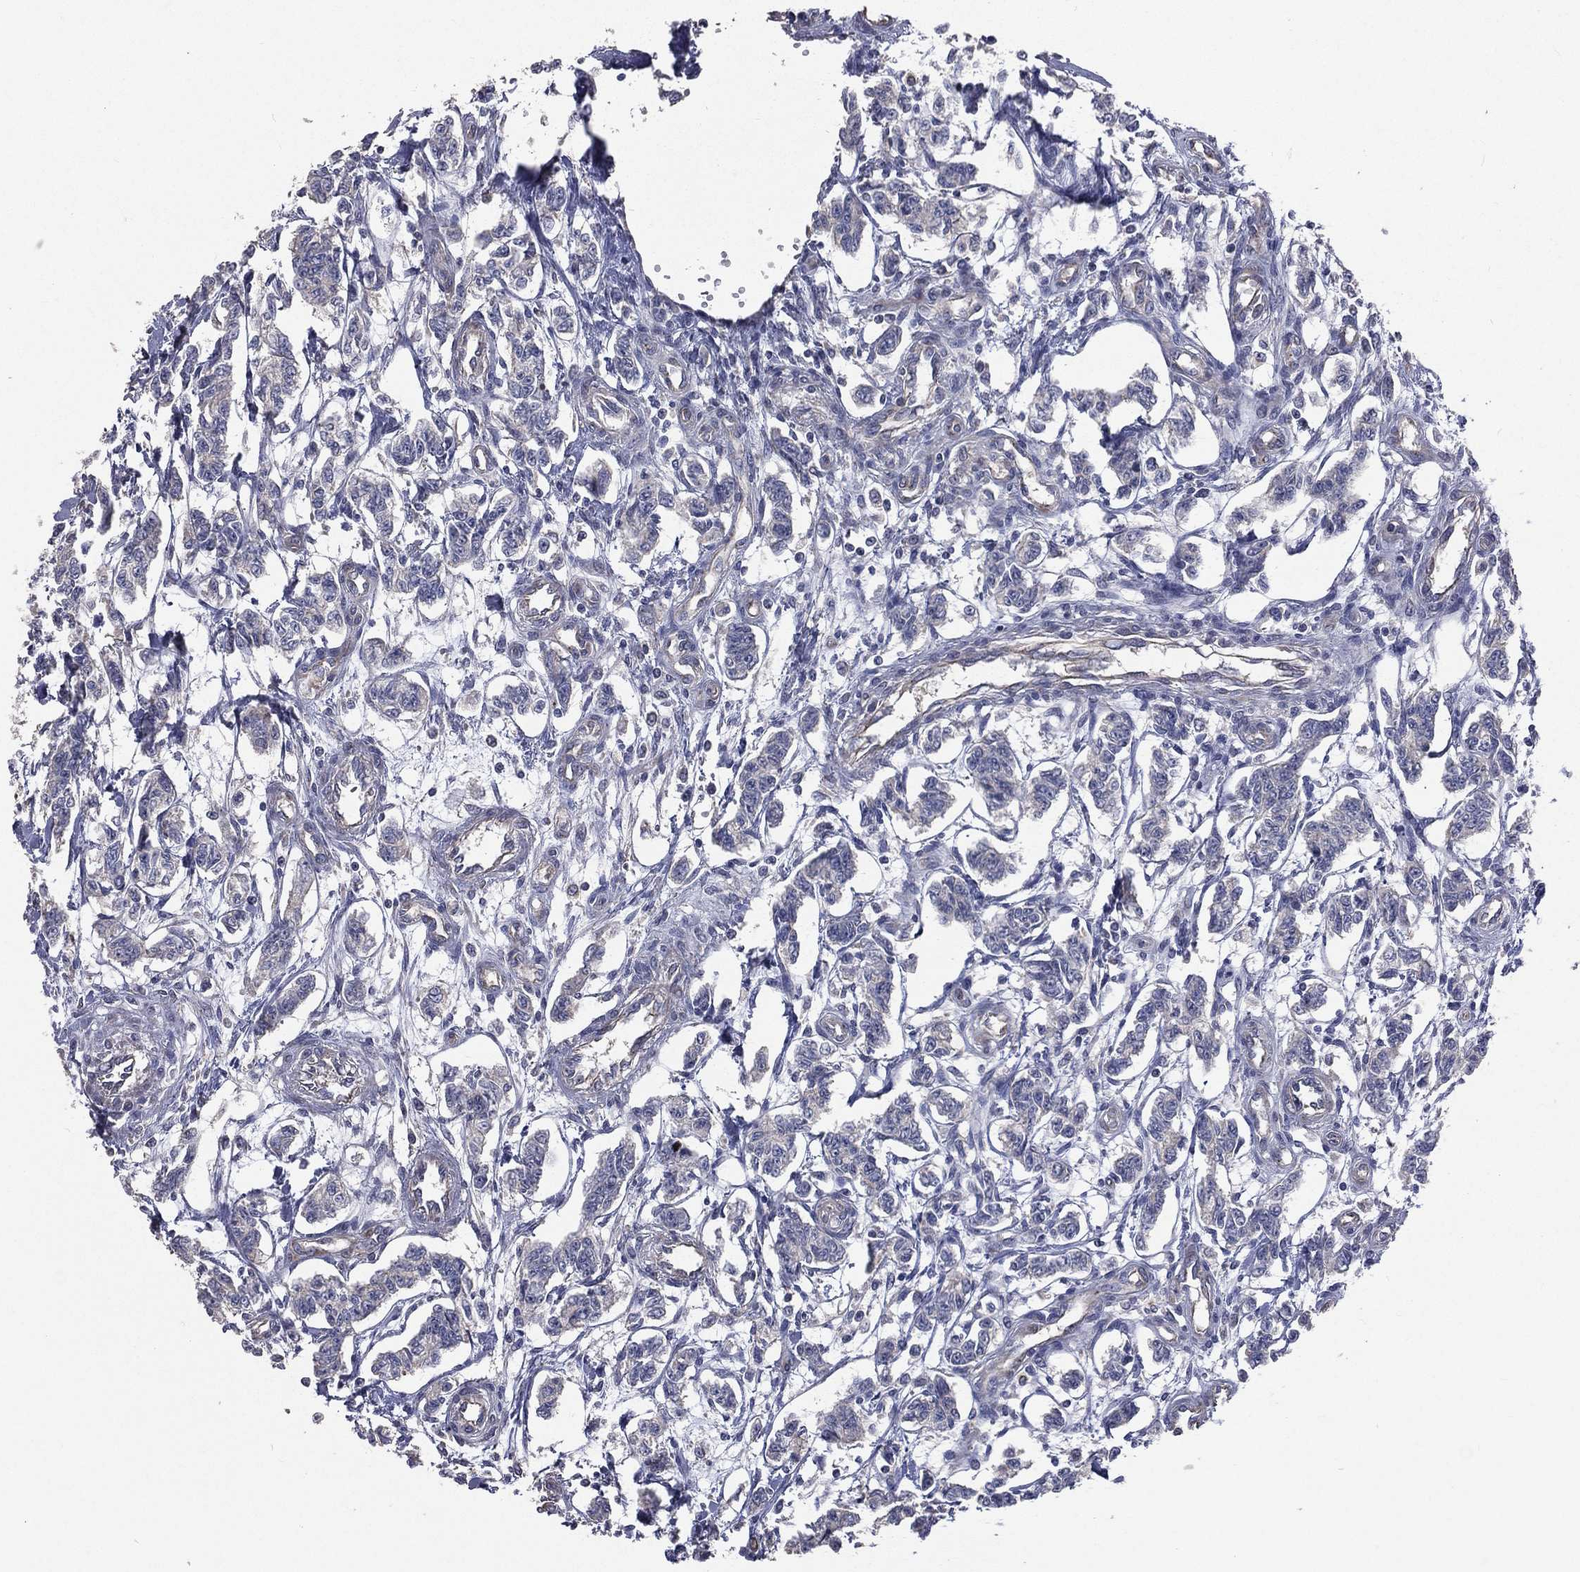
{"staining": {"intensity": "negative", "quantity": "none", "location": "none"}, "tissue": "carcinoid", "cell_type": "Tumor cells", "image_type": "cancer", "snomed": [{"axis": "morphology", "description": "Carcinoid, malignant, NOS"}, {"axis": "topography", "description": "Kidney"}], "caption": "An image of human carcinoid (malignant) is negative for staining in tumor cells. (DAB immunohistochemistry (IHC) with hematoxylin counter stain).", "gene": "CROCC", "patient": {"sex": "female", "age": 41}}